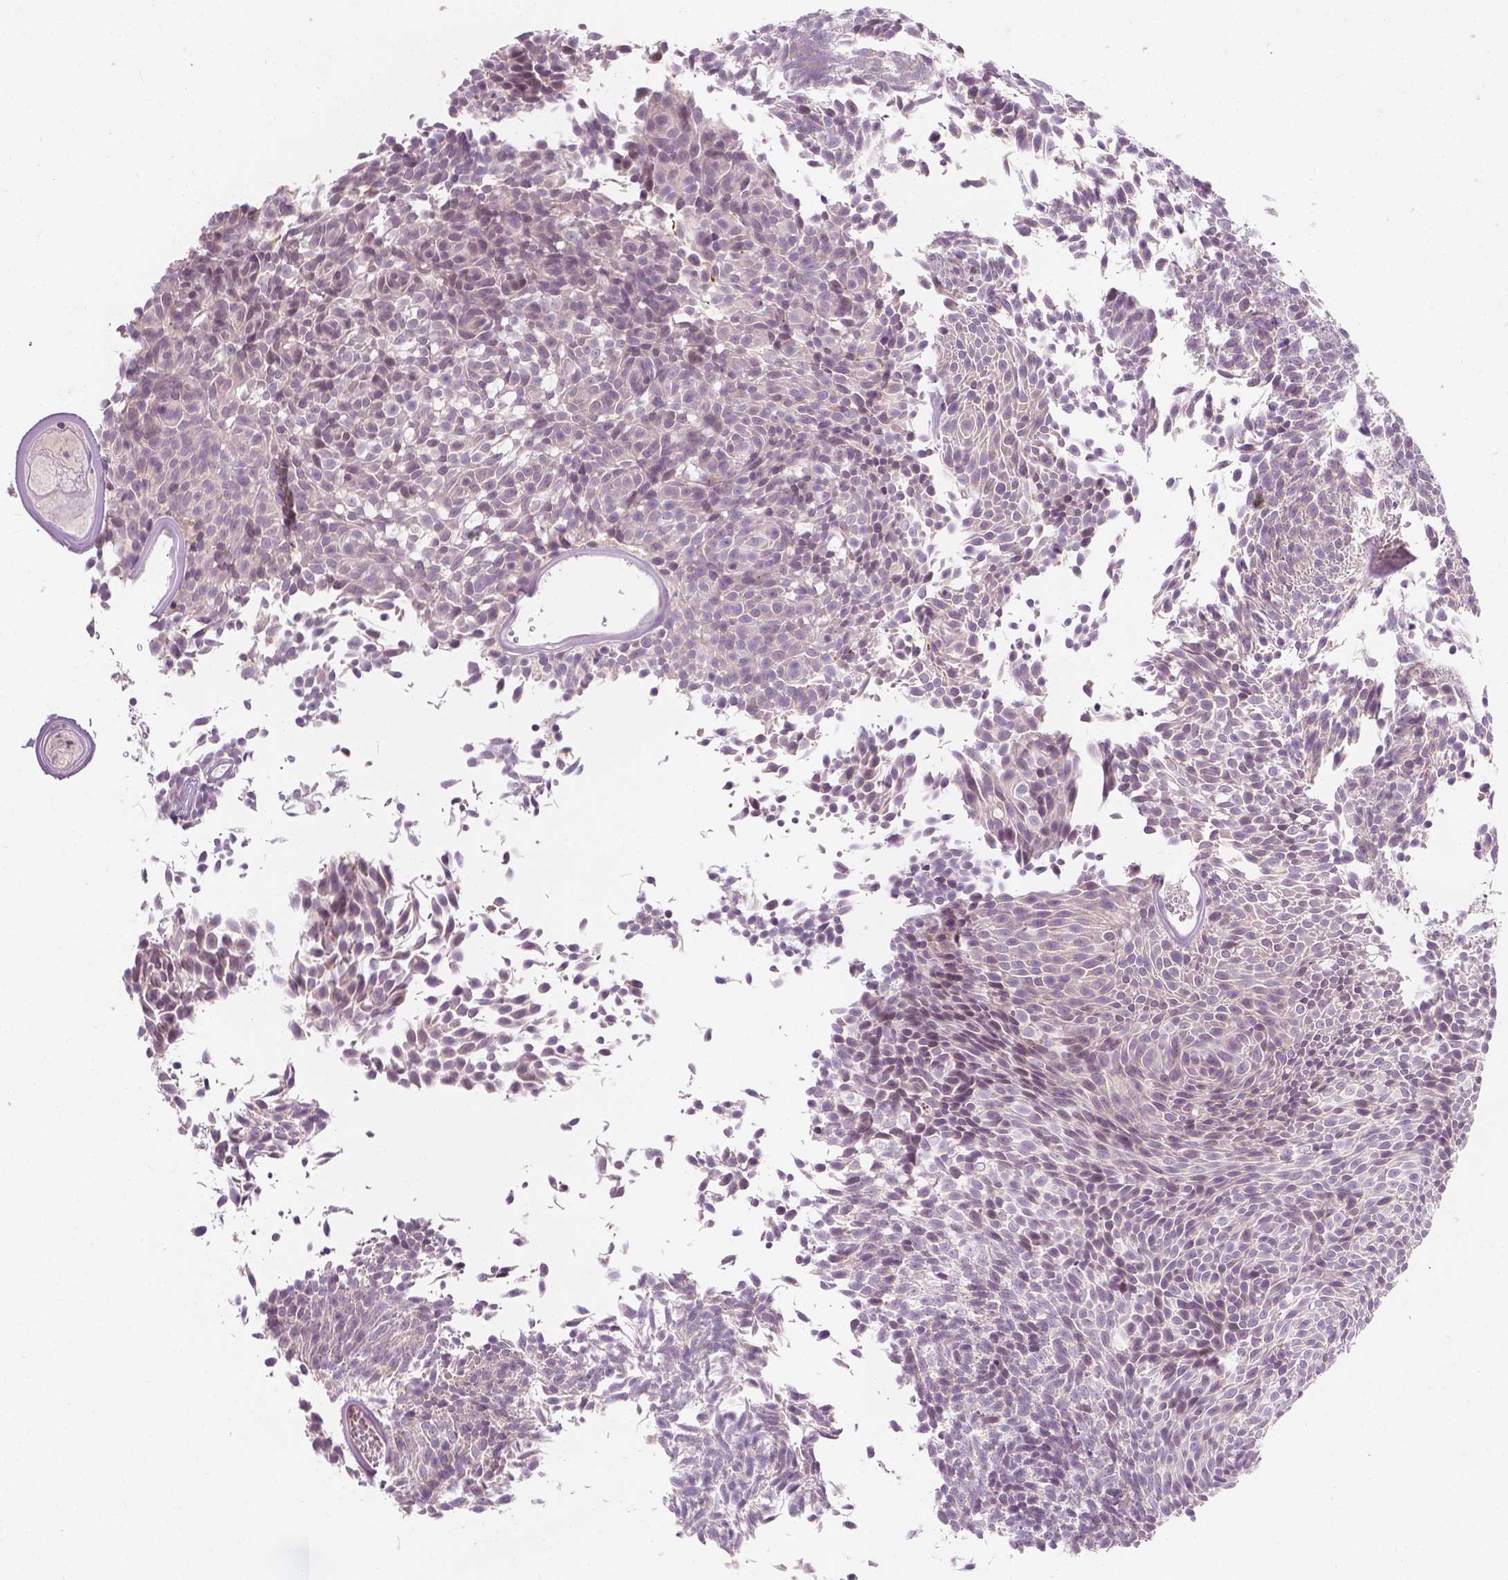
{"staining": {"intensity": "negative", "quantity": "none", "location": "none"}, "tissue": "urothelial cancer", "cell_type": "Tumor cells", "image_type": "cancer", "snomed": [{"axis": "morphology", "description": "Urothelial carcinoma, Low grade"}, {"axis": "topography", "description": "Urinary bladder"}], "caption": "Micrograph shows no significant protein staining in tumor cells of urothelial cancer.", "gene": "GPR37", "patient": {"sex": "male", "age": 77}}